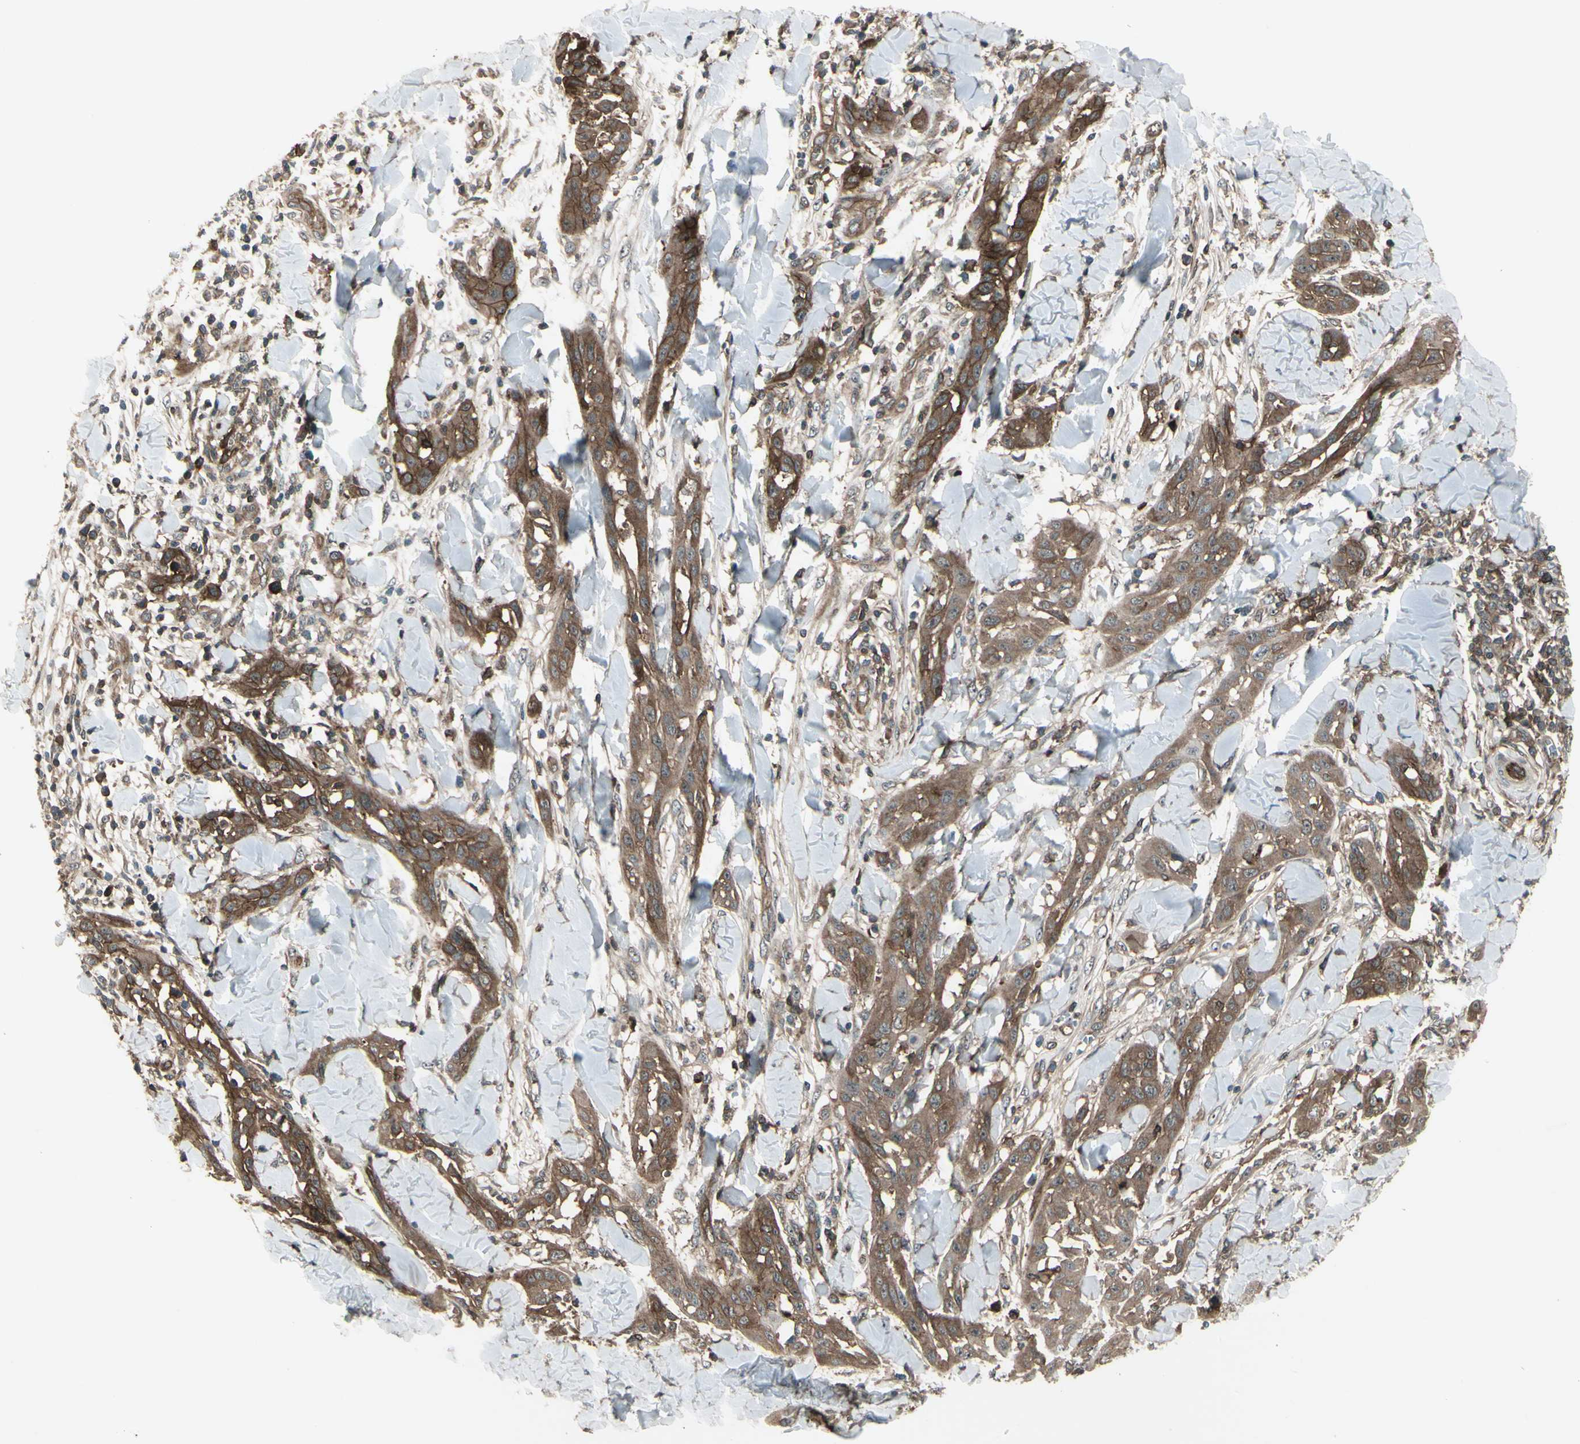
{"staining": {"intensity": "moderate", "quantity": ">75%", "location": "cytoplasmic/membranous"}, "tissue": "skin cancer", "cell_type": "Tumor cells", "image_type": "cancer", "snomed": [{"axis": "morphology", "description": "Squamous cell carcinoma, NOS"}, {"axis": "topography", "description": "Skin"}], "caption": "Skin cancer stained with a brown dye shows moderate cytoplasmic/membranous positive expression in approximately >75% of tumor cells.", "gene": "FXYD5", "patient": {"sex": "male", "age": 24}}